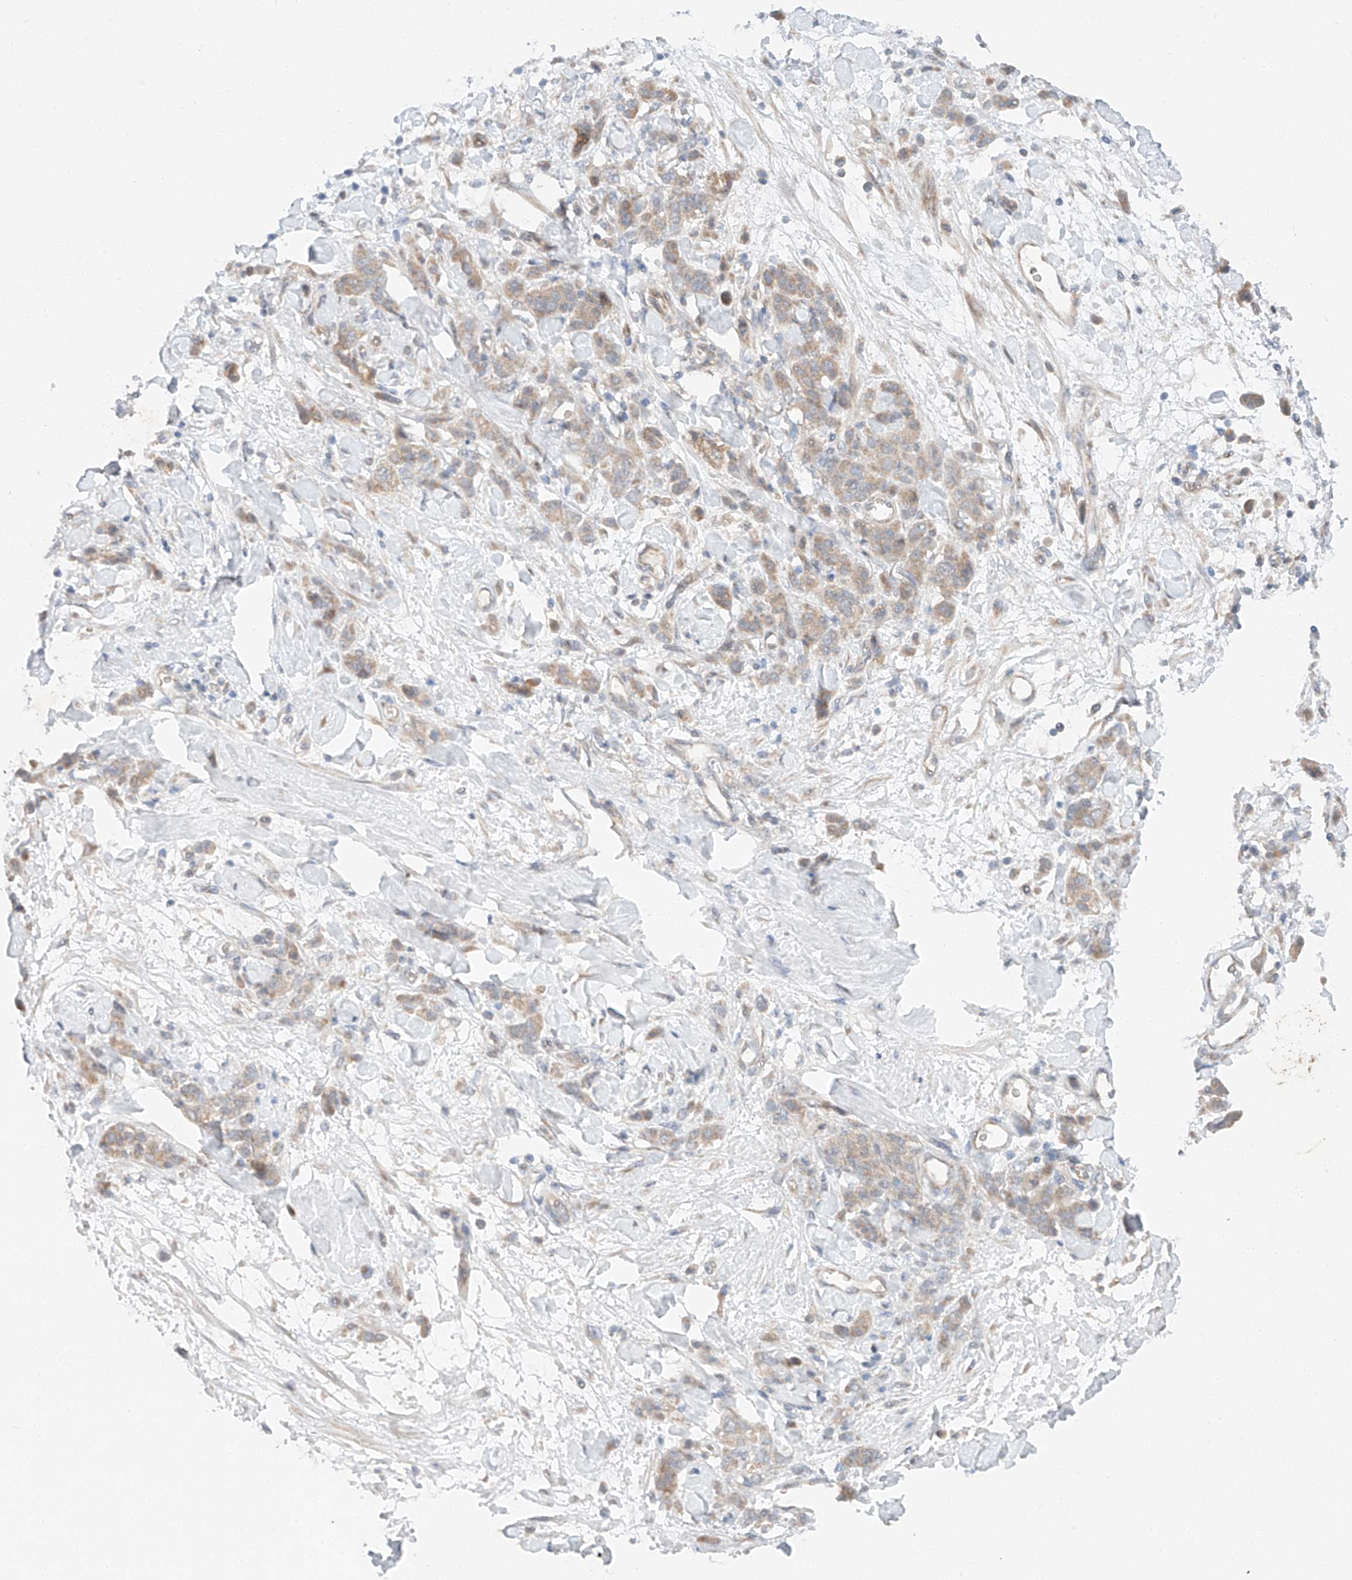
{"staining": {"intensity": "weak", "quantity": ">75%", "location": "cytoplasmic/membranous"}, "tissue": "stomach cancer", "cell_type": "Tumor cells", "image_type": "cancer", "snomed": [{"axis": "morphology", "description": "Normal tissue, NOS"}, {"axis": "morphology", "description": "Adenocarcinoma, NOS"}, {"axis": "topography", "description": "Stomach"}], "caption": "High-power microscopy captured an IHC micrograph of adenocarcinoma (stomach), revealing weak cytoplasmic/membranous staining in about >75% of tumor cells. (DAB (3,3'-diaminobenzidine) IHC with brightfield microscopy, high magnification).", "gene": "XPNPEP1", "patient": {"sex": "male", "age": 82}}